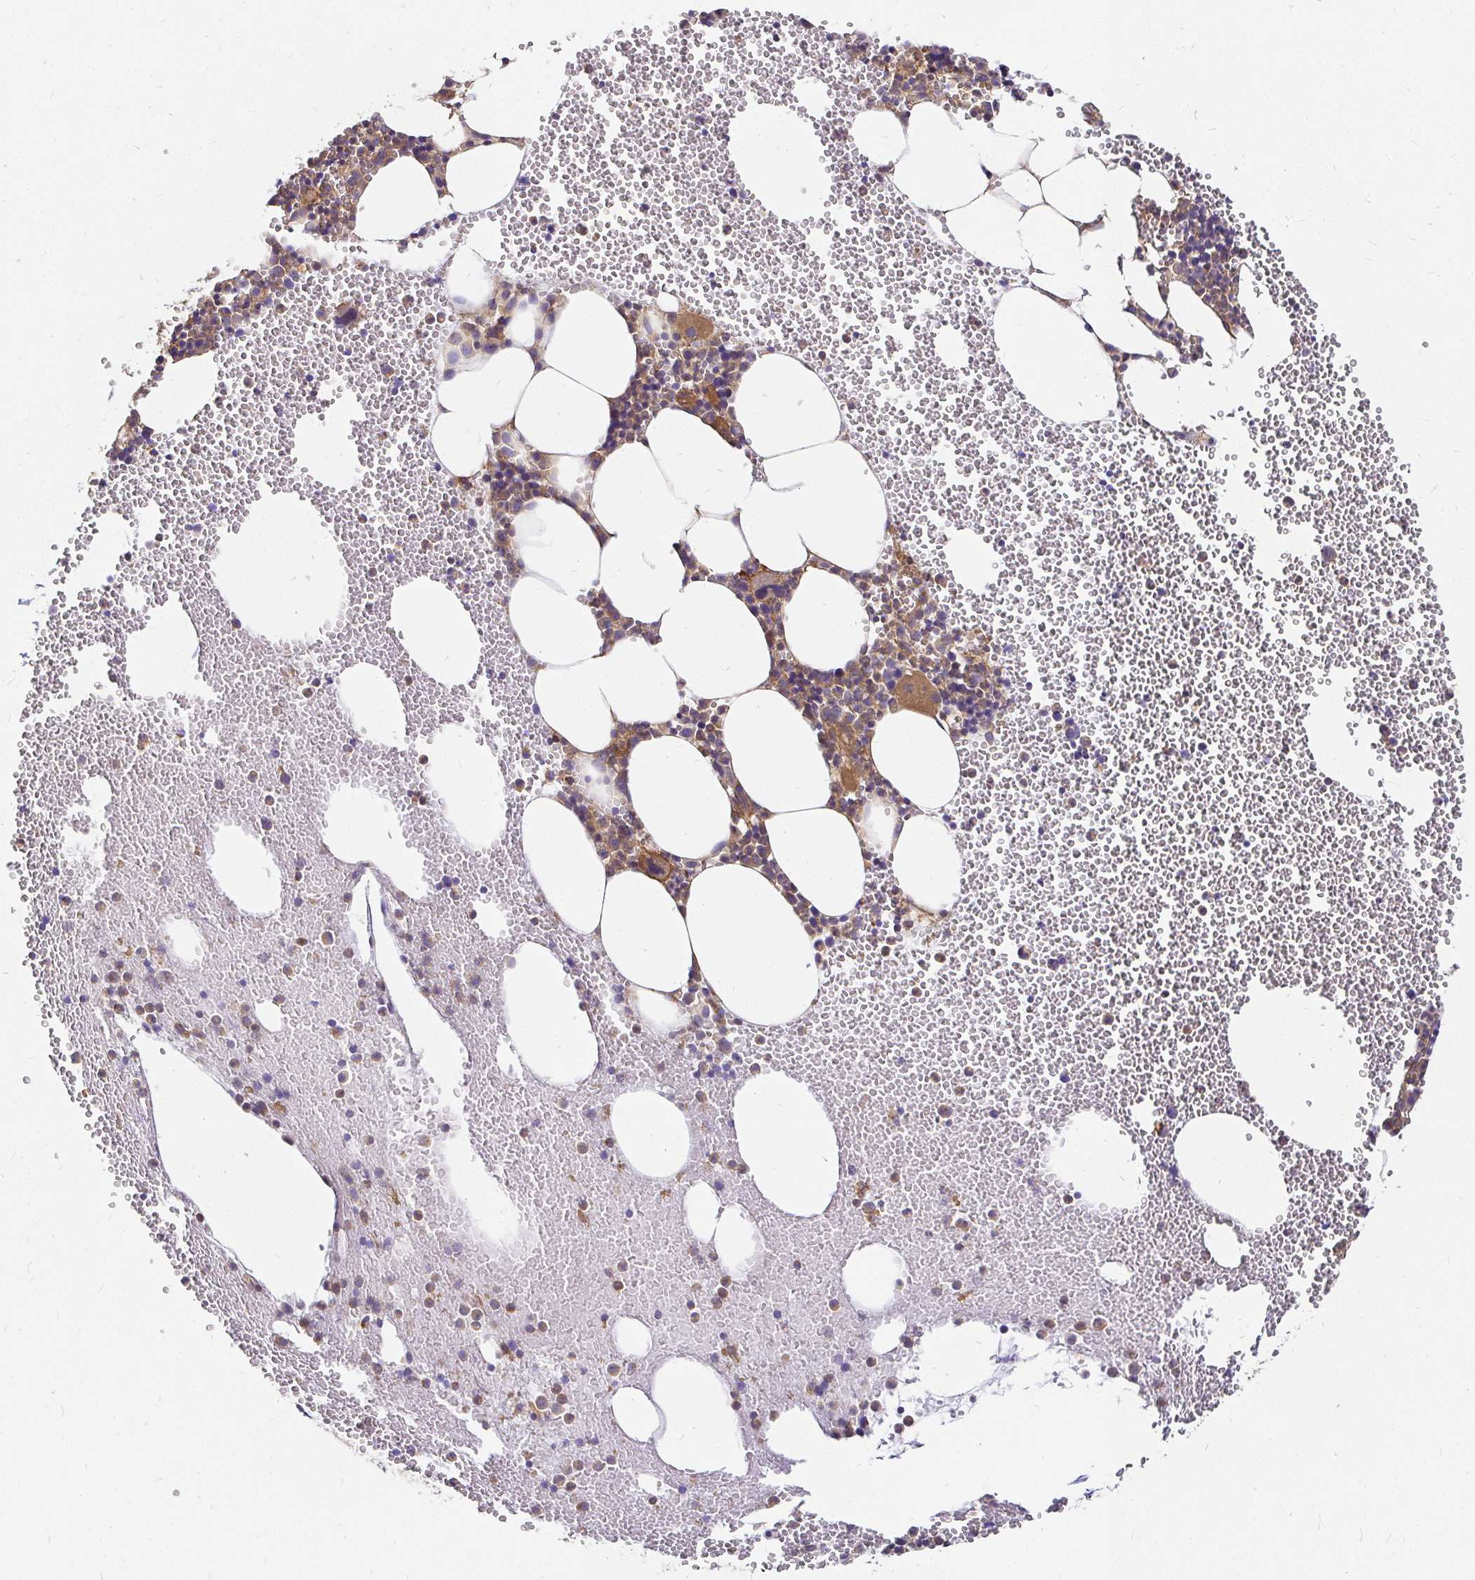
{"staining": {"intensity": "moderate", "quantity": "25%-75%", "location": "cytoplasmic/membranous"}, "tissue": "bone marrow", "cell_type": "Hematopoietic cells", "image_type": "normal", "snomed": [{"axis": "morphology", "description": "Normal tissue, NOS"}, {"axis": "topography", "description": "Bone marrow"}], "caption": "A photomicrograph of bone marrow stained for a protein exhibits moderate cytoplasmic/membranous brown staining in hematopoietic cells.", "gene": "KIF5B", "patient": {"sex": "female", "age": 80}}